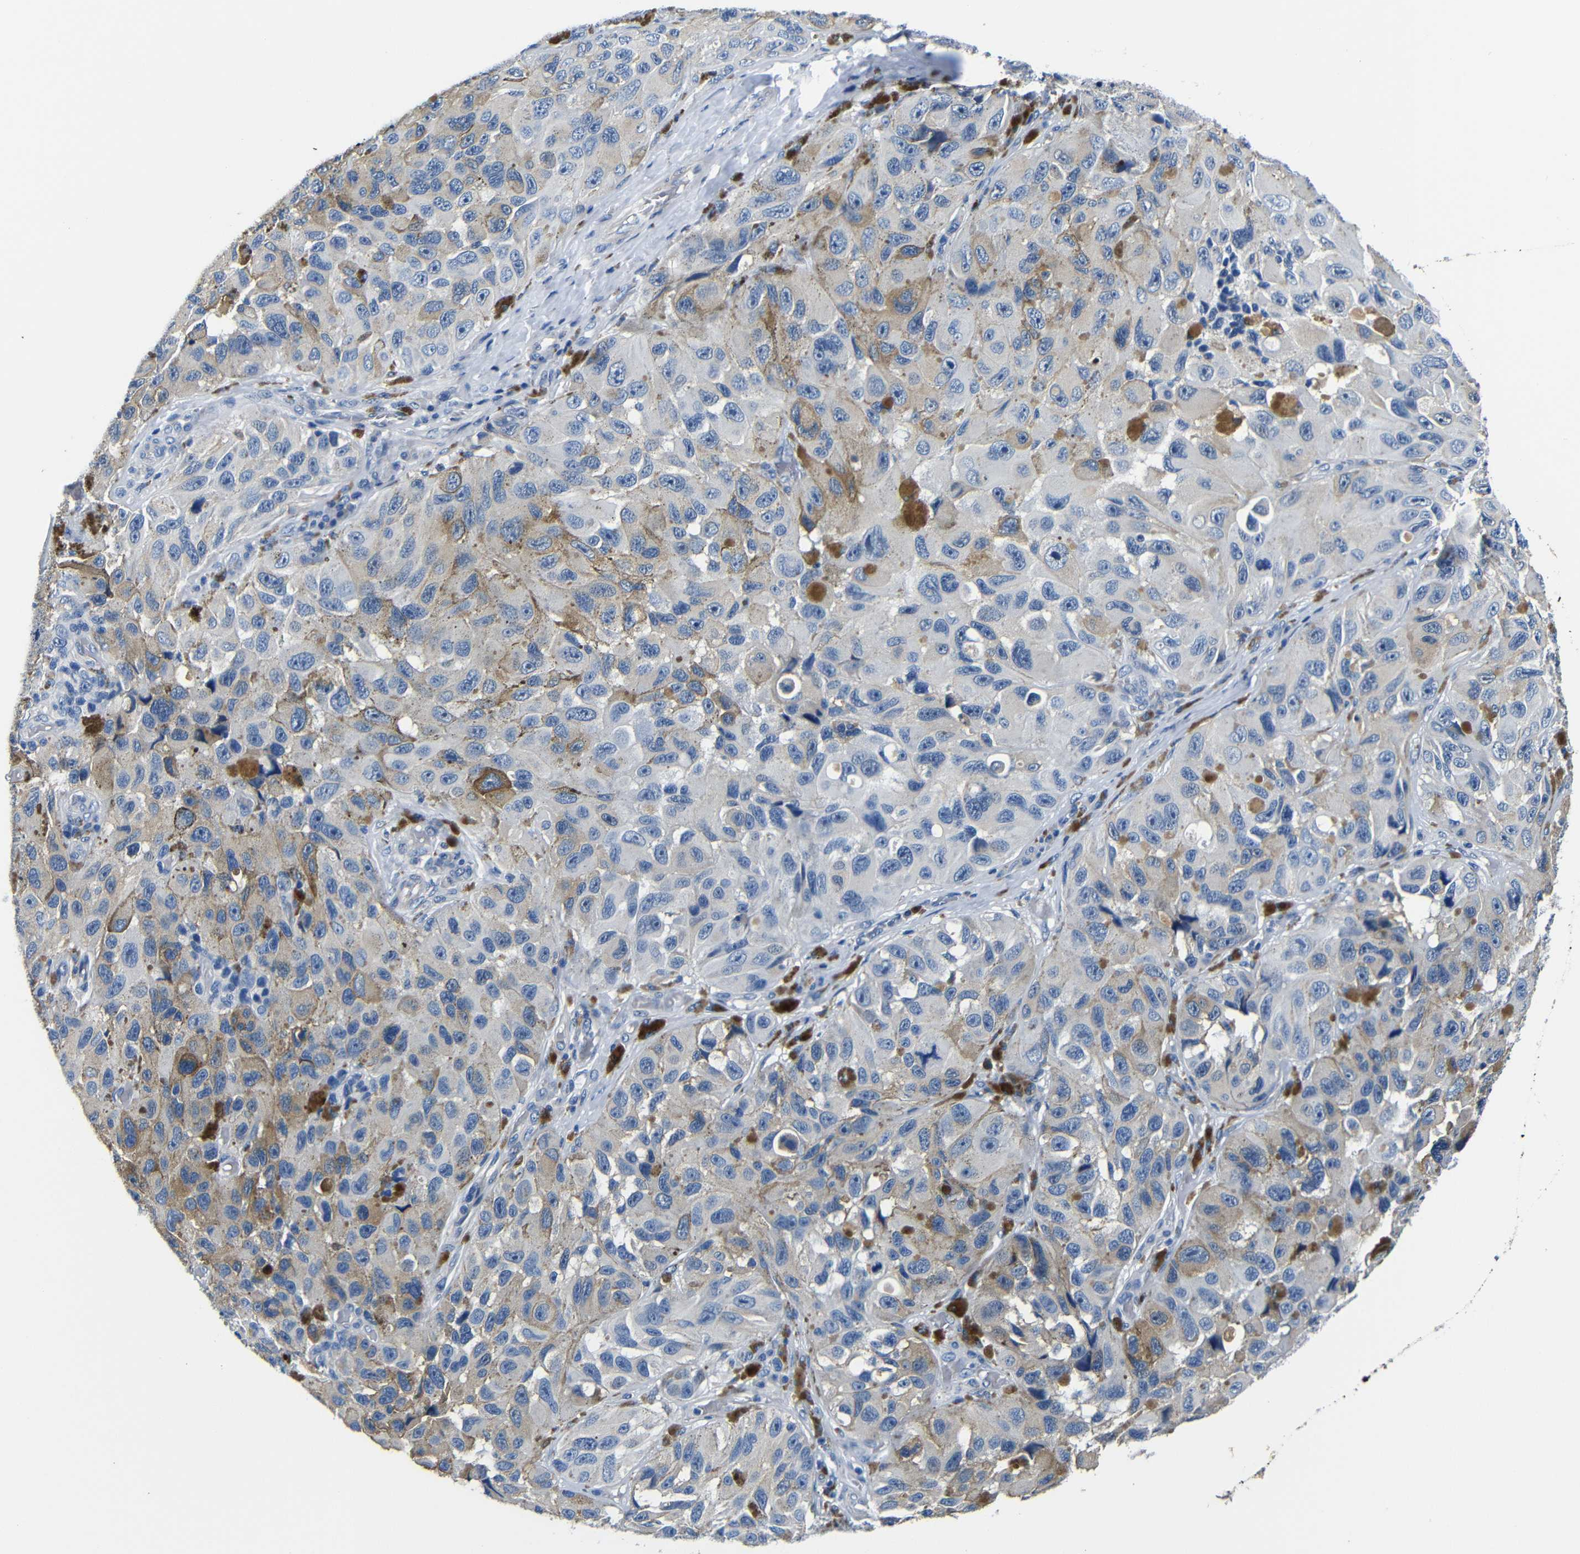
{"staining": {"intensity": "weak", "quantity": "25%-75%", "location": "cytoplasmic/membranous"}, "tissue": "melanoma", "cell_type": "Tumor cells", "image_type": "cancer", "snomed": [{"axis": "morphology", "description": "Malignant melanoma, NOS"}, {"axis": "topography", "description": "Skin"}], "caption": "Malignant melanoma stained with DAB IHC shows low levels of weak cytoplasmic/membranous positivity in about 25%-75% of tumor cells. (Stains: DAB (3,3'-diaminobenzidine) in brown, nuclei in blue, Microscopy: brightfield microscopy at high magnification).", "gene": "TNFAIP1", "patient": {"sex": "female", "age": 73}}